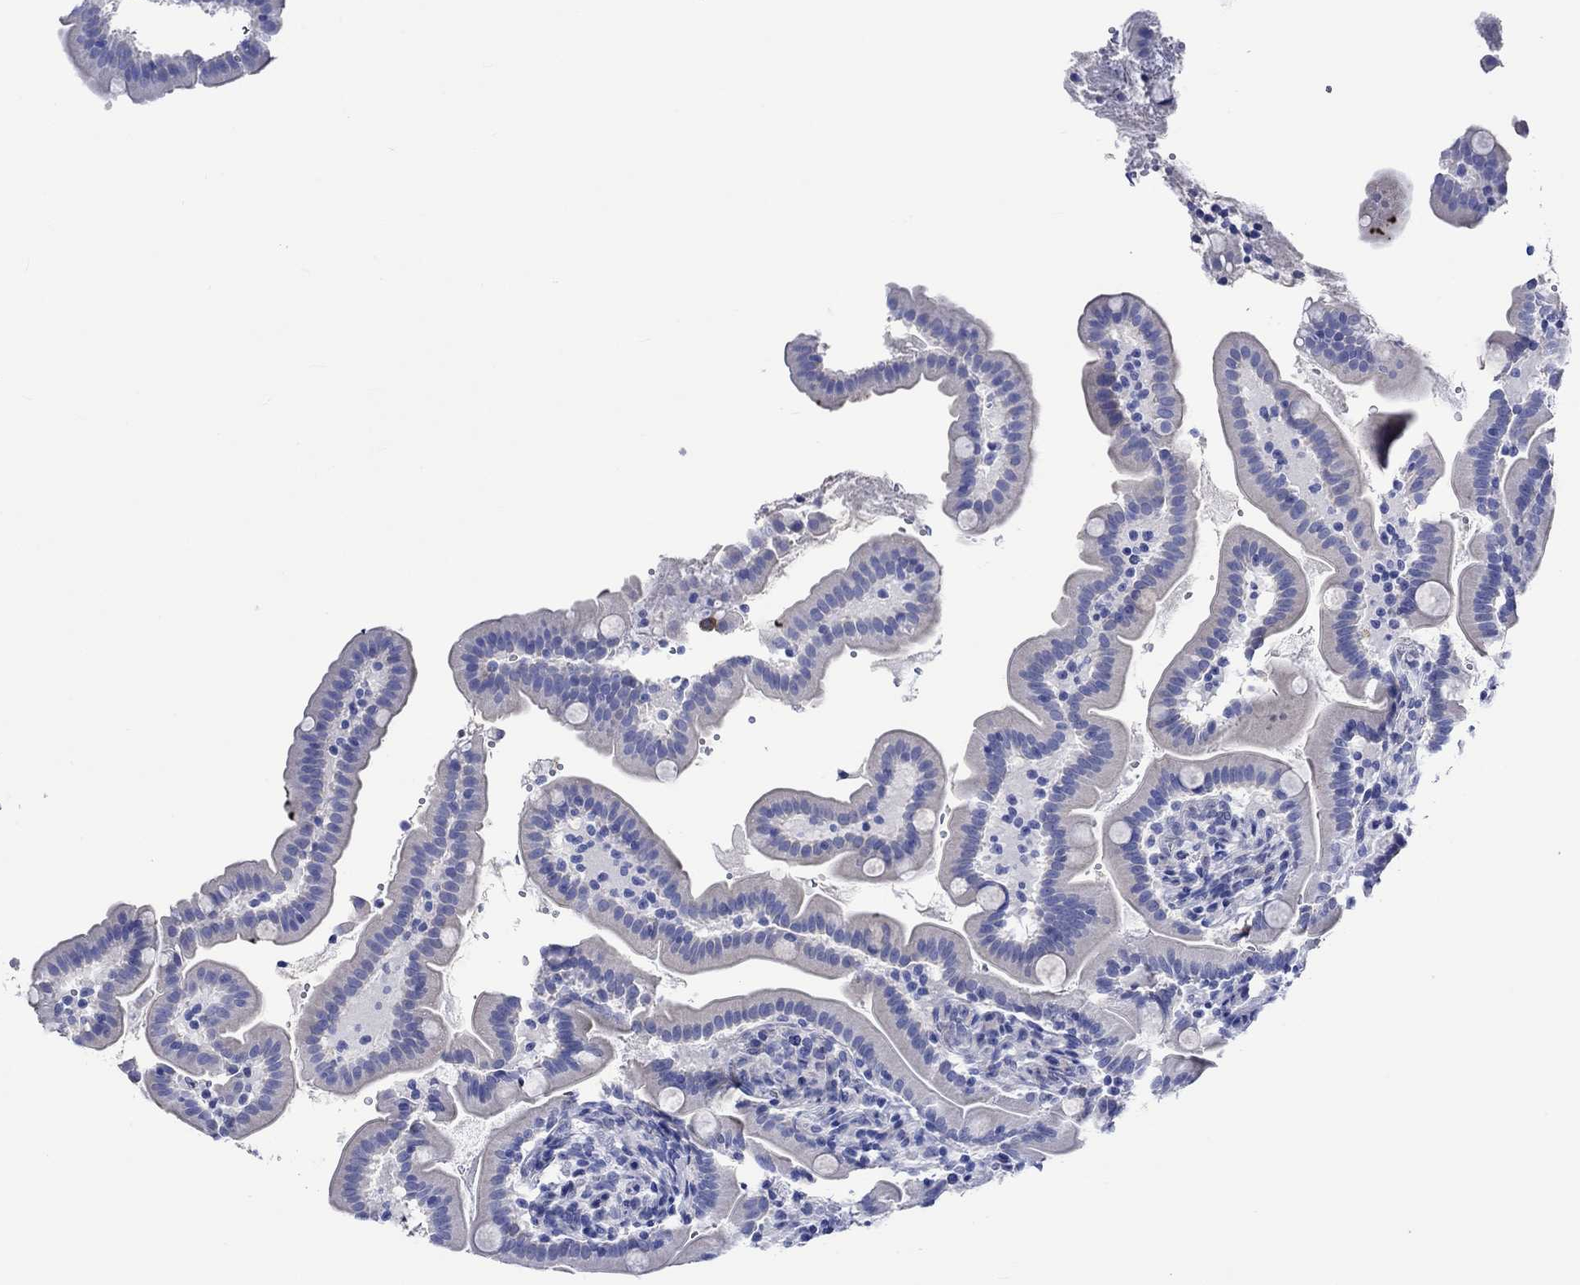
{"staining": {"intensity": "negative", "quantity": "none", "location": "none"}, "tissue": "small intestine", "cell_type": "Glandular cells", "image_type": "normal", "snomed": [{"axis": "morphology", "description": "Normal tissue, NOS"}, {"axis": "topography", "description": "Small intestine"}], "caption": "IHC micrograph of unremarkable small intestine stained for a protein (brown), which shows no staining in glandular cells.", "gene": "HARBI1", "patient": {"sex": "female", "age": 44}}